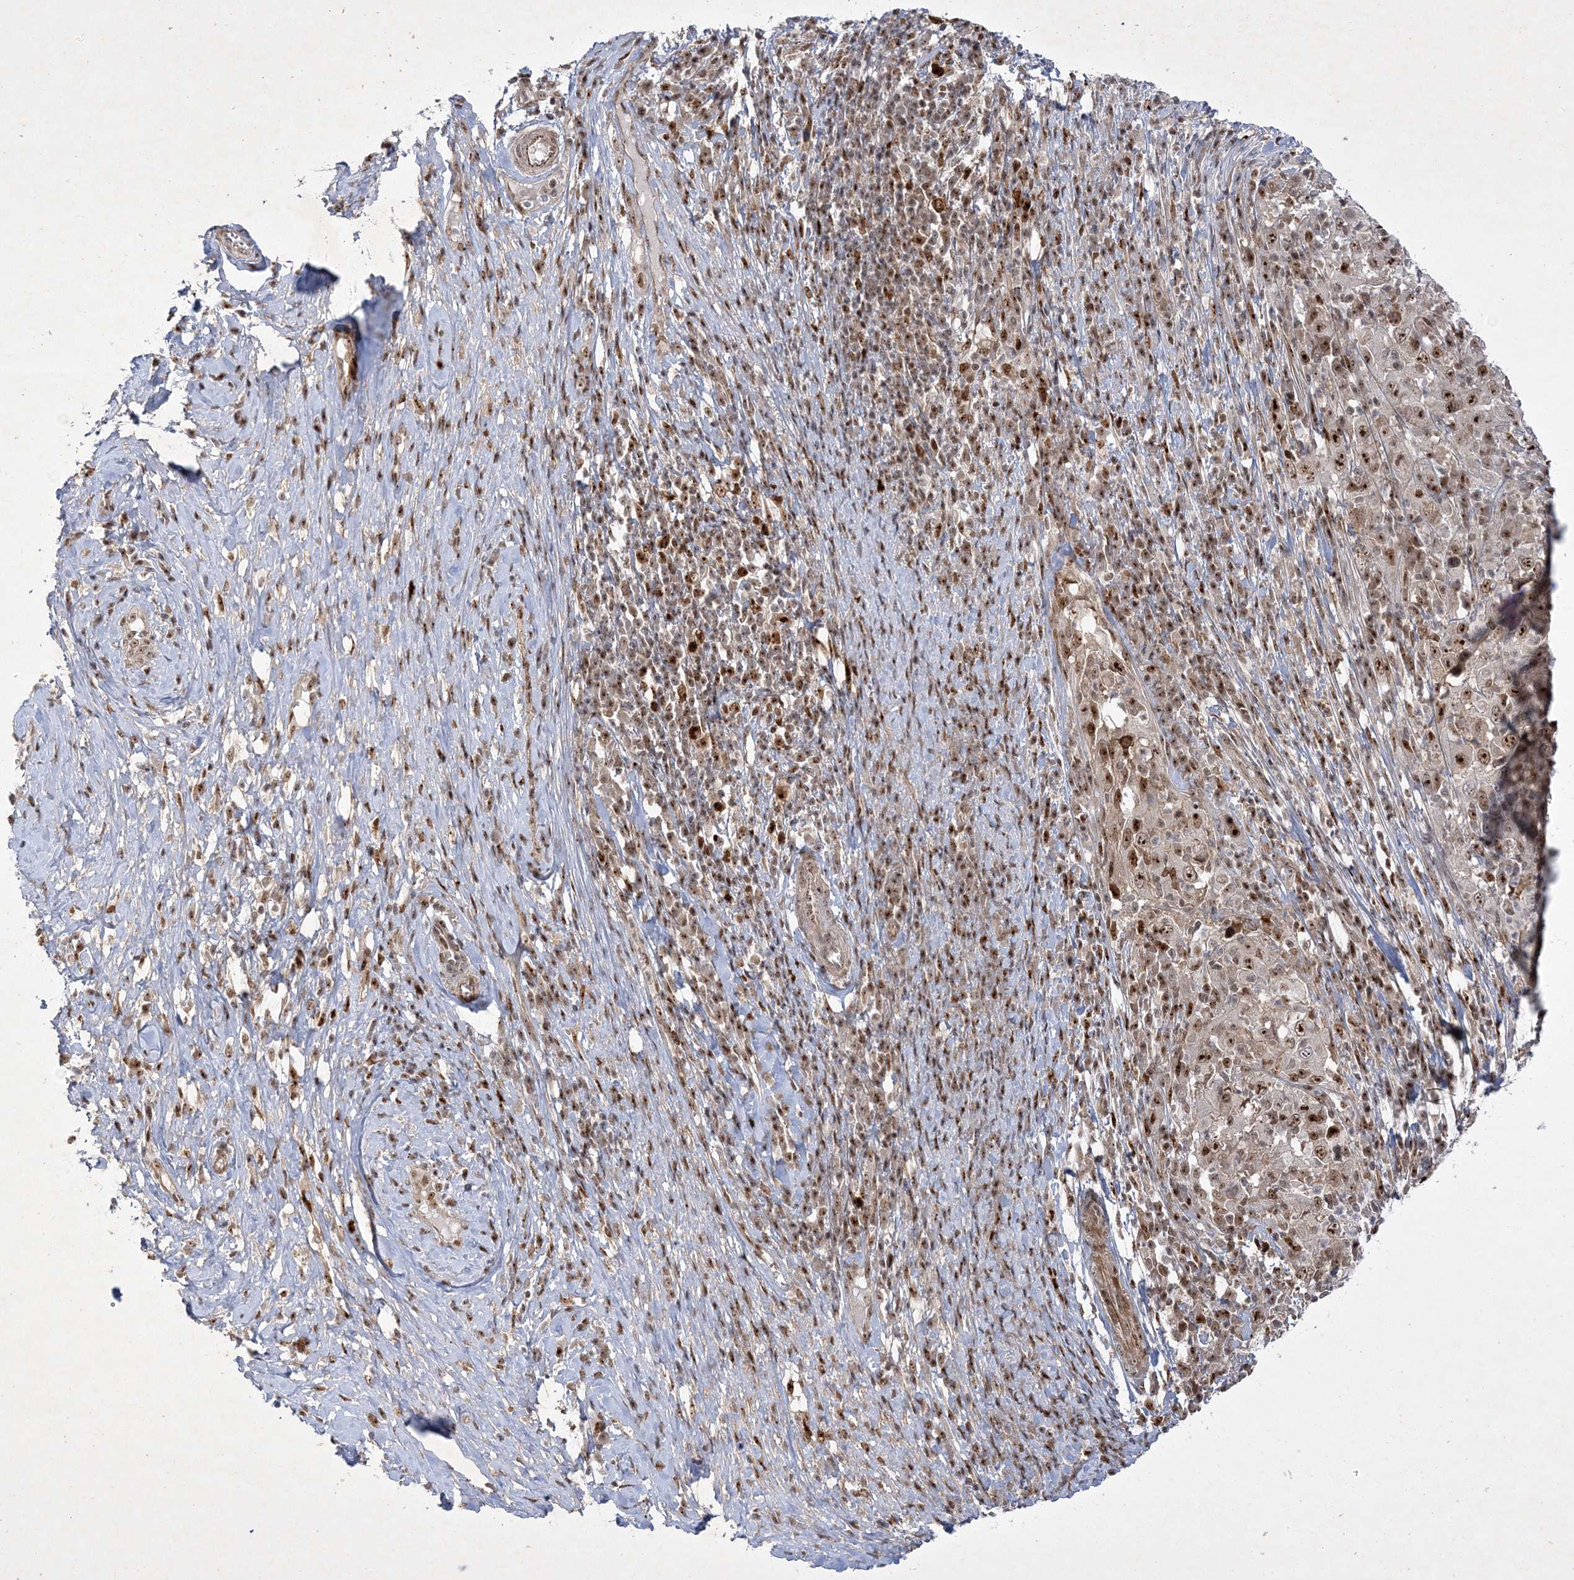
{"staining": {"intensity": "strong", "quantity": "25%-75%", "location": "nuclear"}, "tissue": "cervical cancer", "cell_type": "Tumor cells", "image_type": "cancer", "snomed": [{"axis": "morphology", "description": "Squamous cell carcinoma, NOS"}, {"axis": "topography", "description": "Cervix"}], "caption": "There is high levels of strong nuclear expression in tumor cells of cervical cancer, as demonstrated by immunohistochemical staining (brown color).", "gene": "NPM3", "patient": {"sex": "female", "age": 46}}